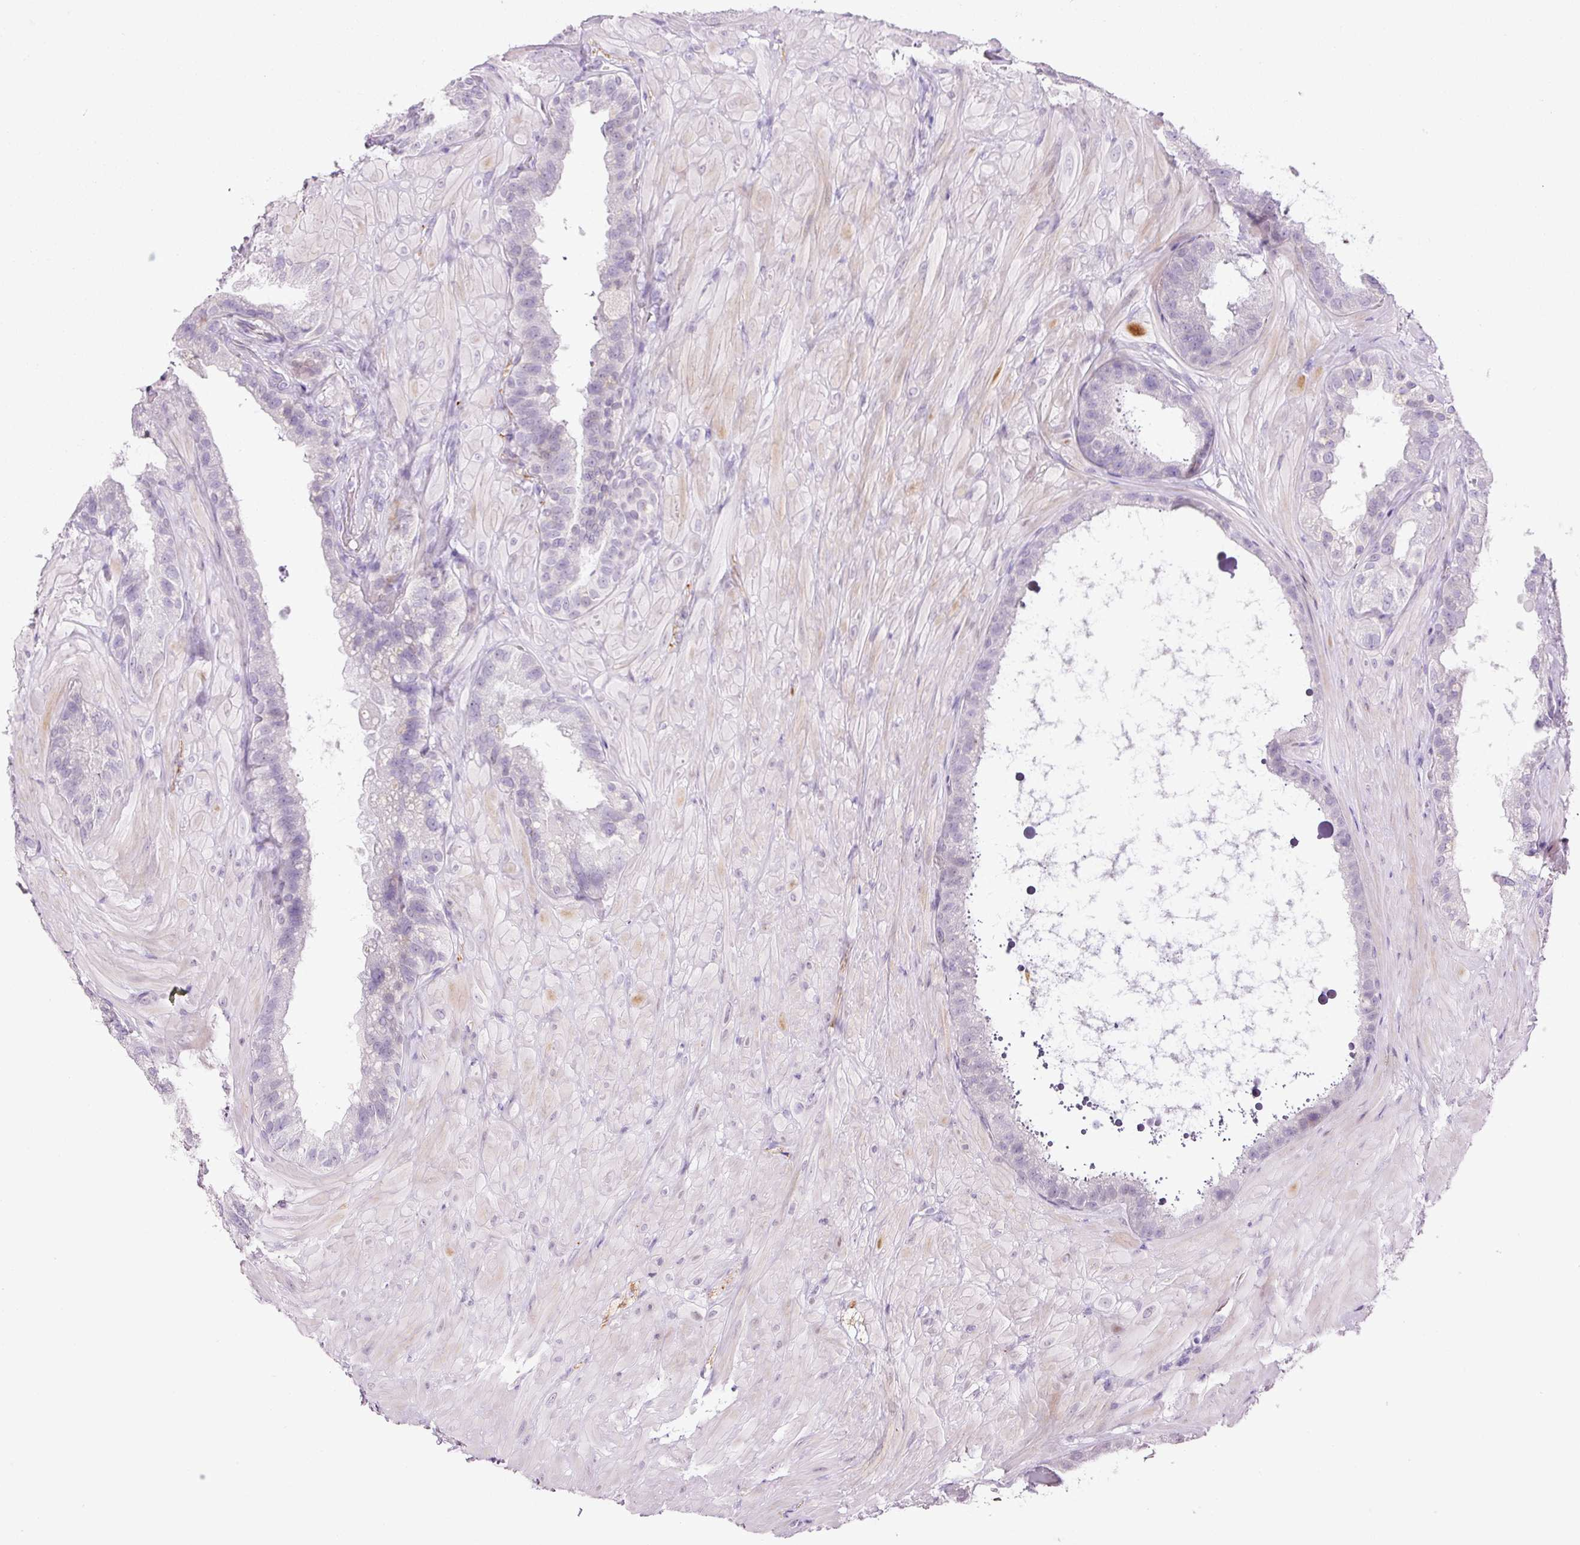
{"staining": {"intensity": "negative", "quantity": "none", "location": "none"}, "tissue": "seminal vesicle", "cell_type": "Glandular cells", "image_type": "normal", "snomed": [{"axis": "morphology", "description": "Normal tissue, NOS"}, {"axis": "topography", "description": "Seminal veicle"}, {"axis": "topography", "description": "Peripheral nerve tissue"}], "caption": "Immunohistochemistry image of benign seminal vesicle stained for a protein (brown), which shows no staining in glandular cells. (IHC, brightfield microscopy, high magnification).", "gene": "ANKRD20A1", "patient": {"sex": "male", "age": 76}}